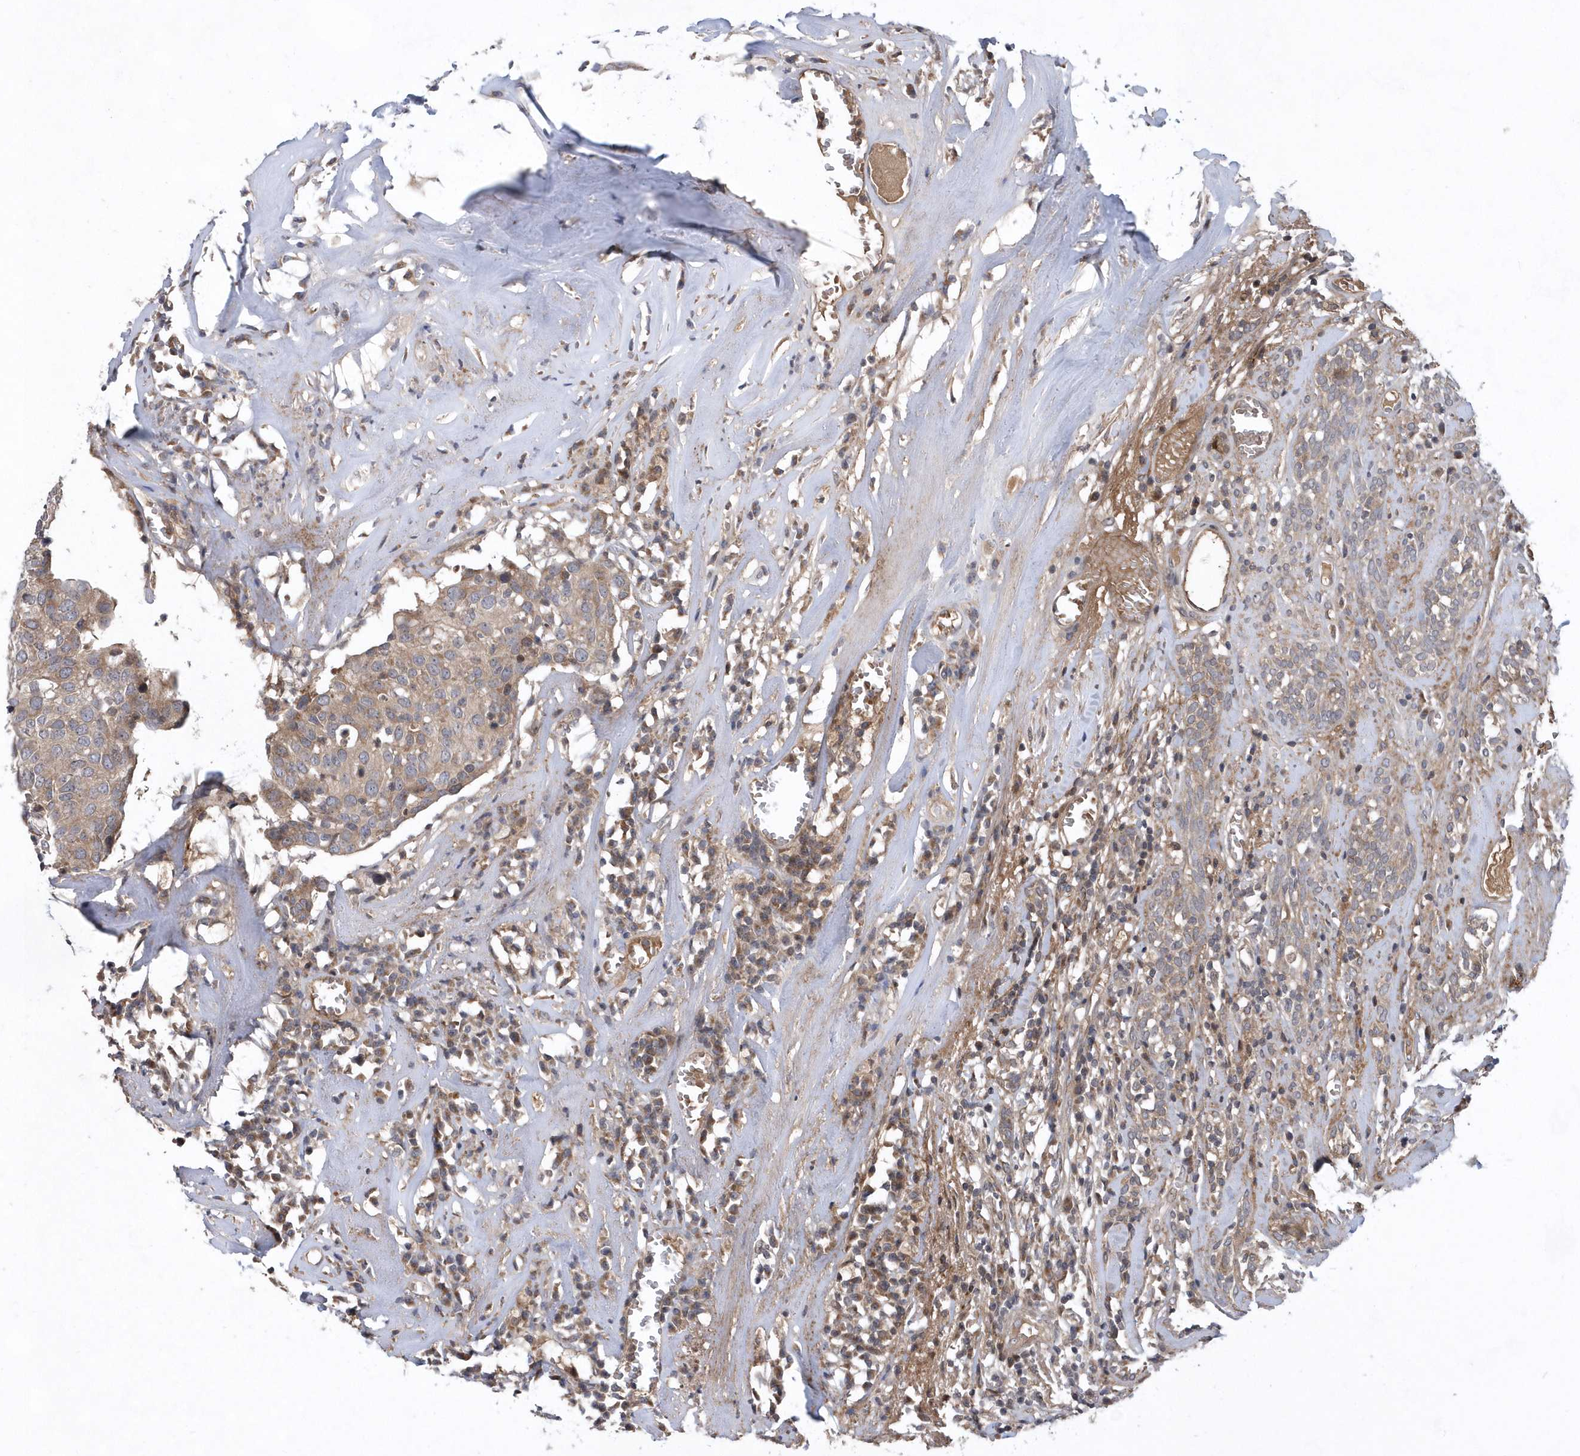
{"staining": {"intensity": "weak", "quantity": "<25%", "location": "cytoplasmic/membranous"}, "tissue": "head and neck cancer", "cell_type": "Tumor cells", "image_type": "cancer", "snomed": [{"axis": "morphology", "description": "Adenocarcinoma, NOS"}, {"axis": "topography", "description": "Salivary gland"}, {"axis": "topography", "description": "Head-Neck"}], "caption": "DAB (3,3'-diaminobenzidine) immunohistochemical staining of adenocarcinoma (head and neck) shows no significant staining in tumor cells. (DAB (3,3'-diaminobenzidine) immunohistochemistry (IHC) visualized using brightfield microscopy, high magnification).", "gene": "HMGCS1", "patient": {"sex": "female", "age": 65}}